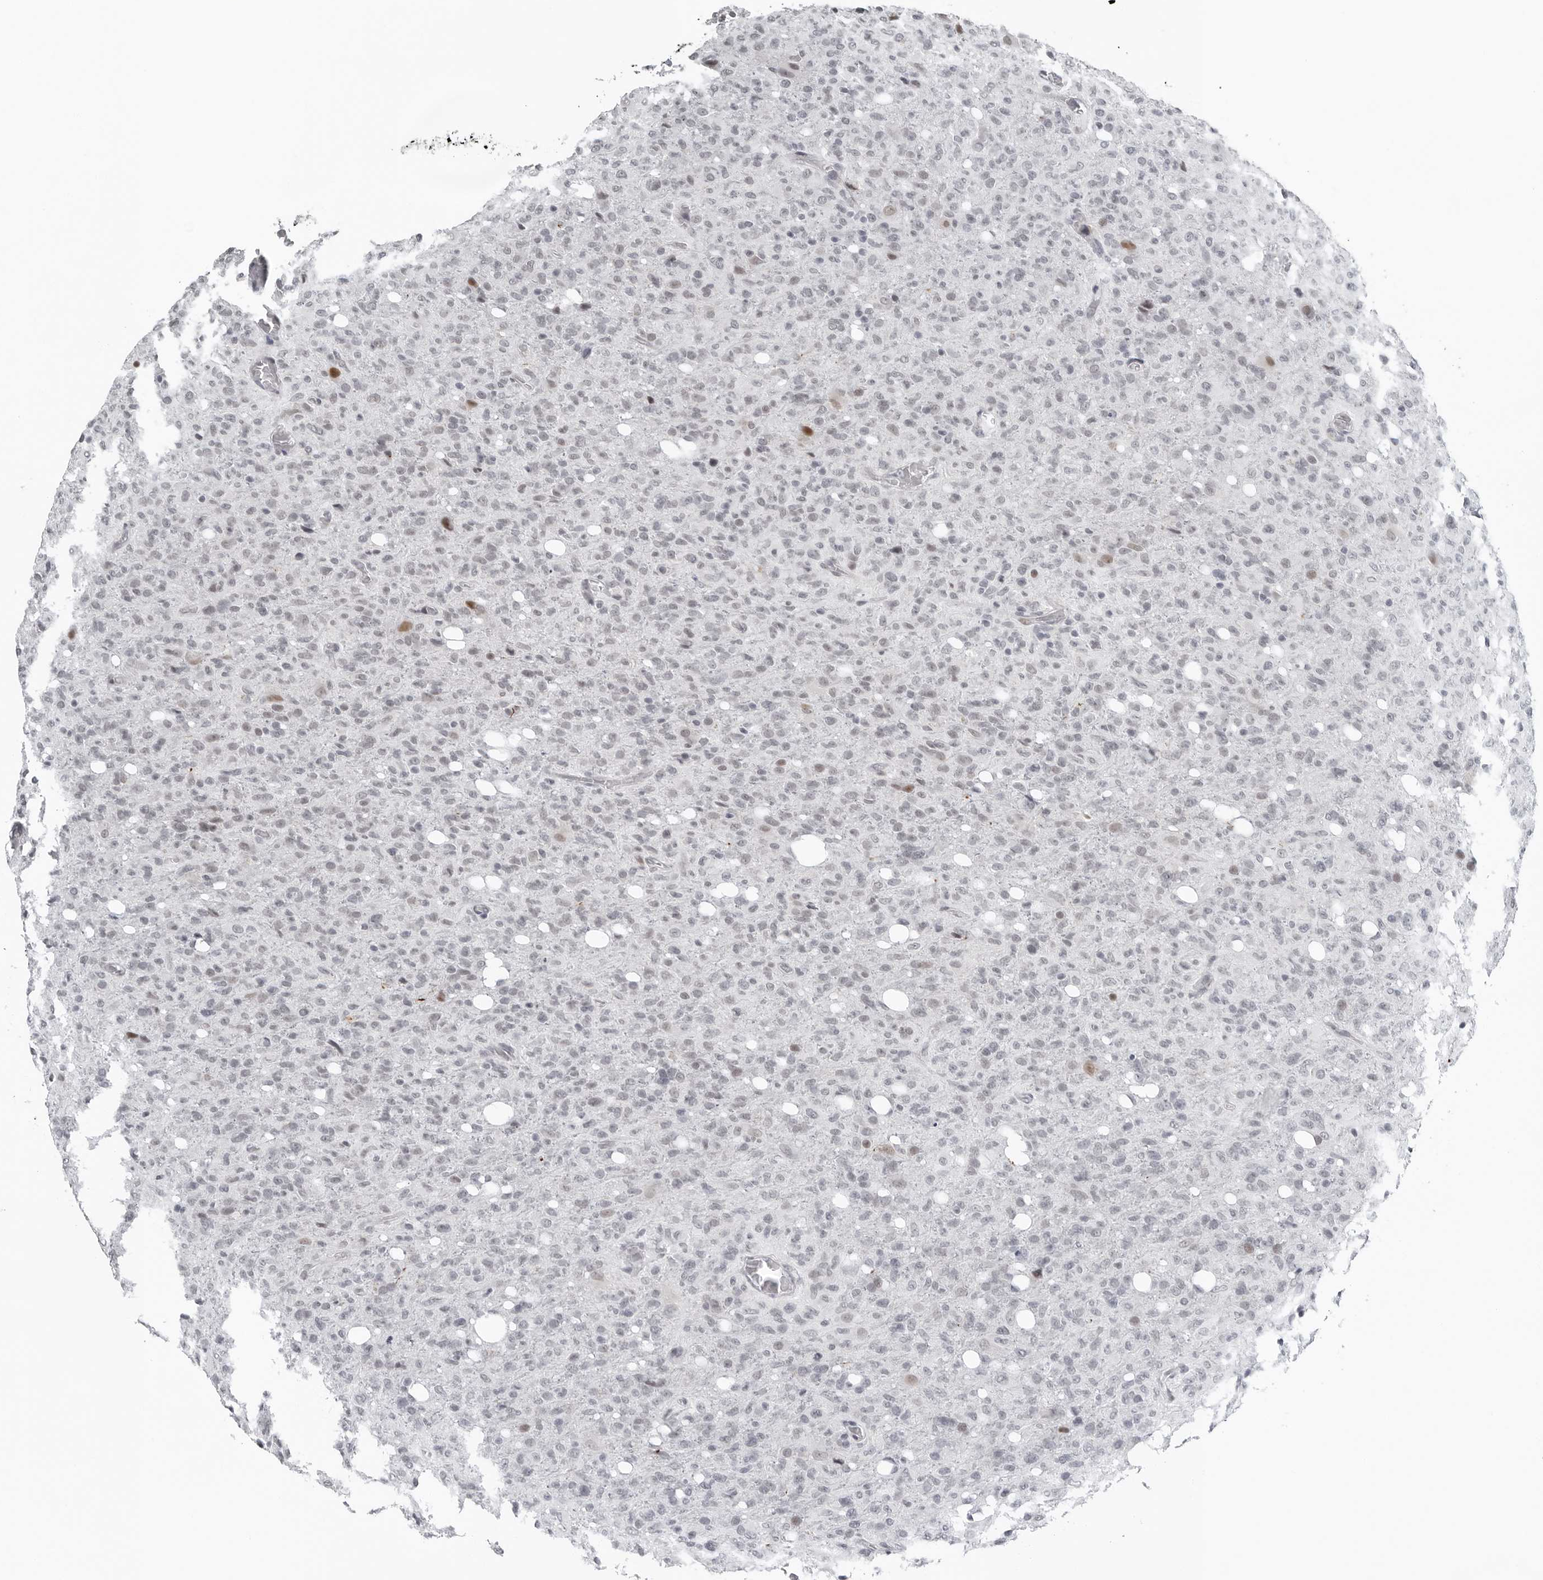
{"staining": {"intensity": "moderate", "quantity": "<25%", "location": "nuclear"}, "tissue": "glioma", "cell_type": "Tumor cells", "image_type": "cancer", "snomed": [{"axis": "morphology", "description": "Glioma, malignant, High grade"}, {"axis": "topography", "description": "Brain"}], "caption": "IHC photomicrograph of glioma stained for a protein (brown), which shows low levels of moderate nuclear positivity in about <25% of tumor cells.", "gene": "PPP1R42", "patient": {"sex": "female", "age": 57}}